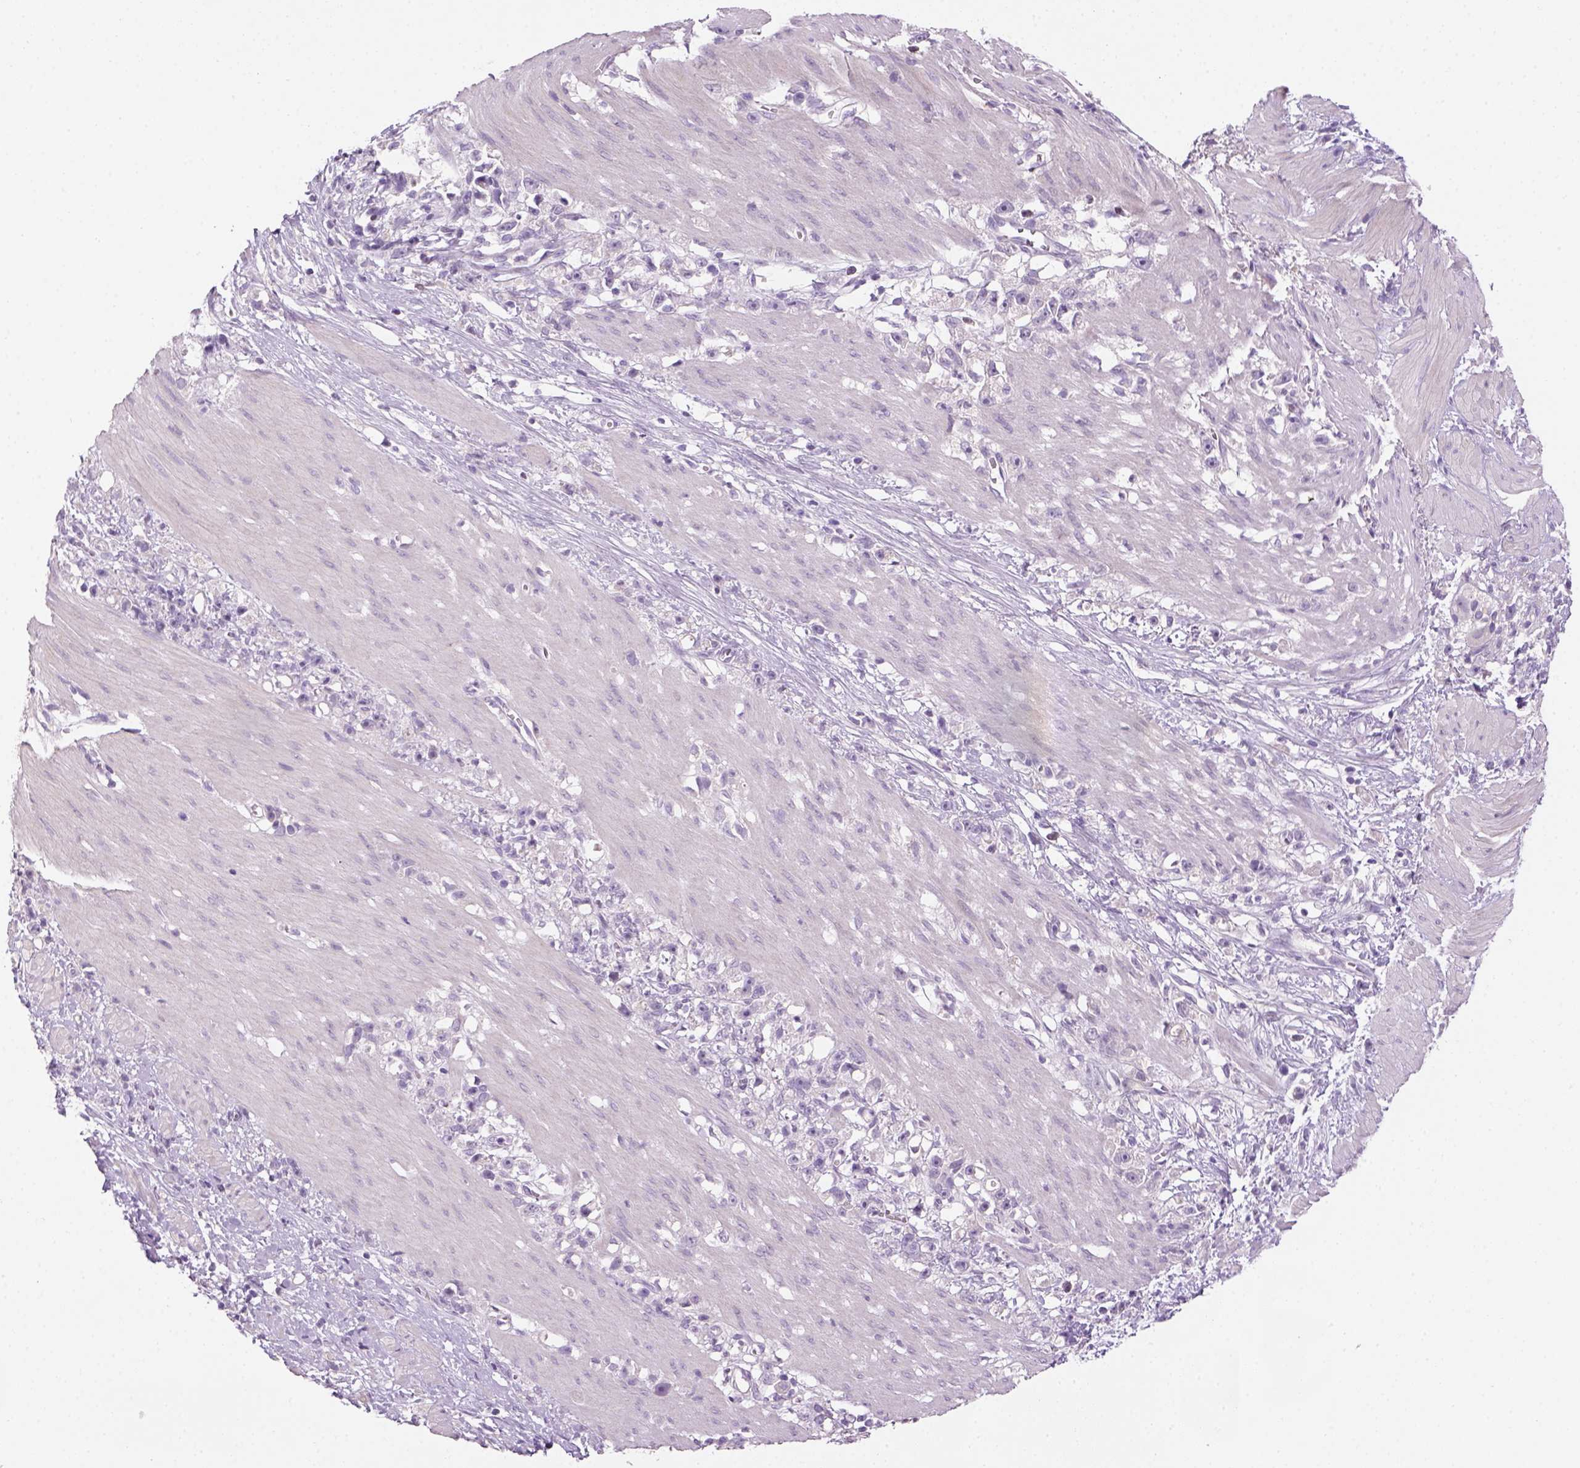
{"staining": {"intensity": "negative", "quantity": "none", "location": "none"}, "tissue": "stomach cancer", "cell_type": "Tumor cells", "image_type": "cancer", "snomed": [{"axis": "morphology", "description": "Adenocarcinoma, NOS"}, {"axis": "topography", "description": "Stomach"}], "caption": "A high-resolution photomicrograph shows immunohistochemistry (IHC) staining of stomach cancer (adenocarcinoma), which exhibits no significant expression in tumor cells.", "gene": "GFI1B", "patient": {"sex": "female", "age": 59}}